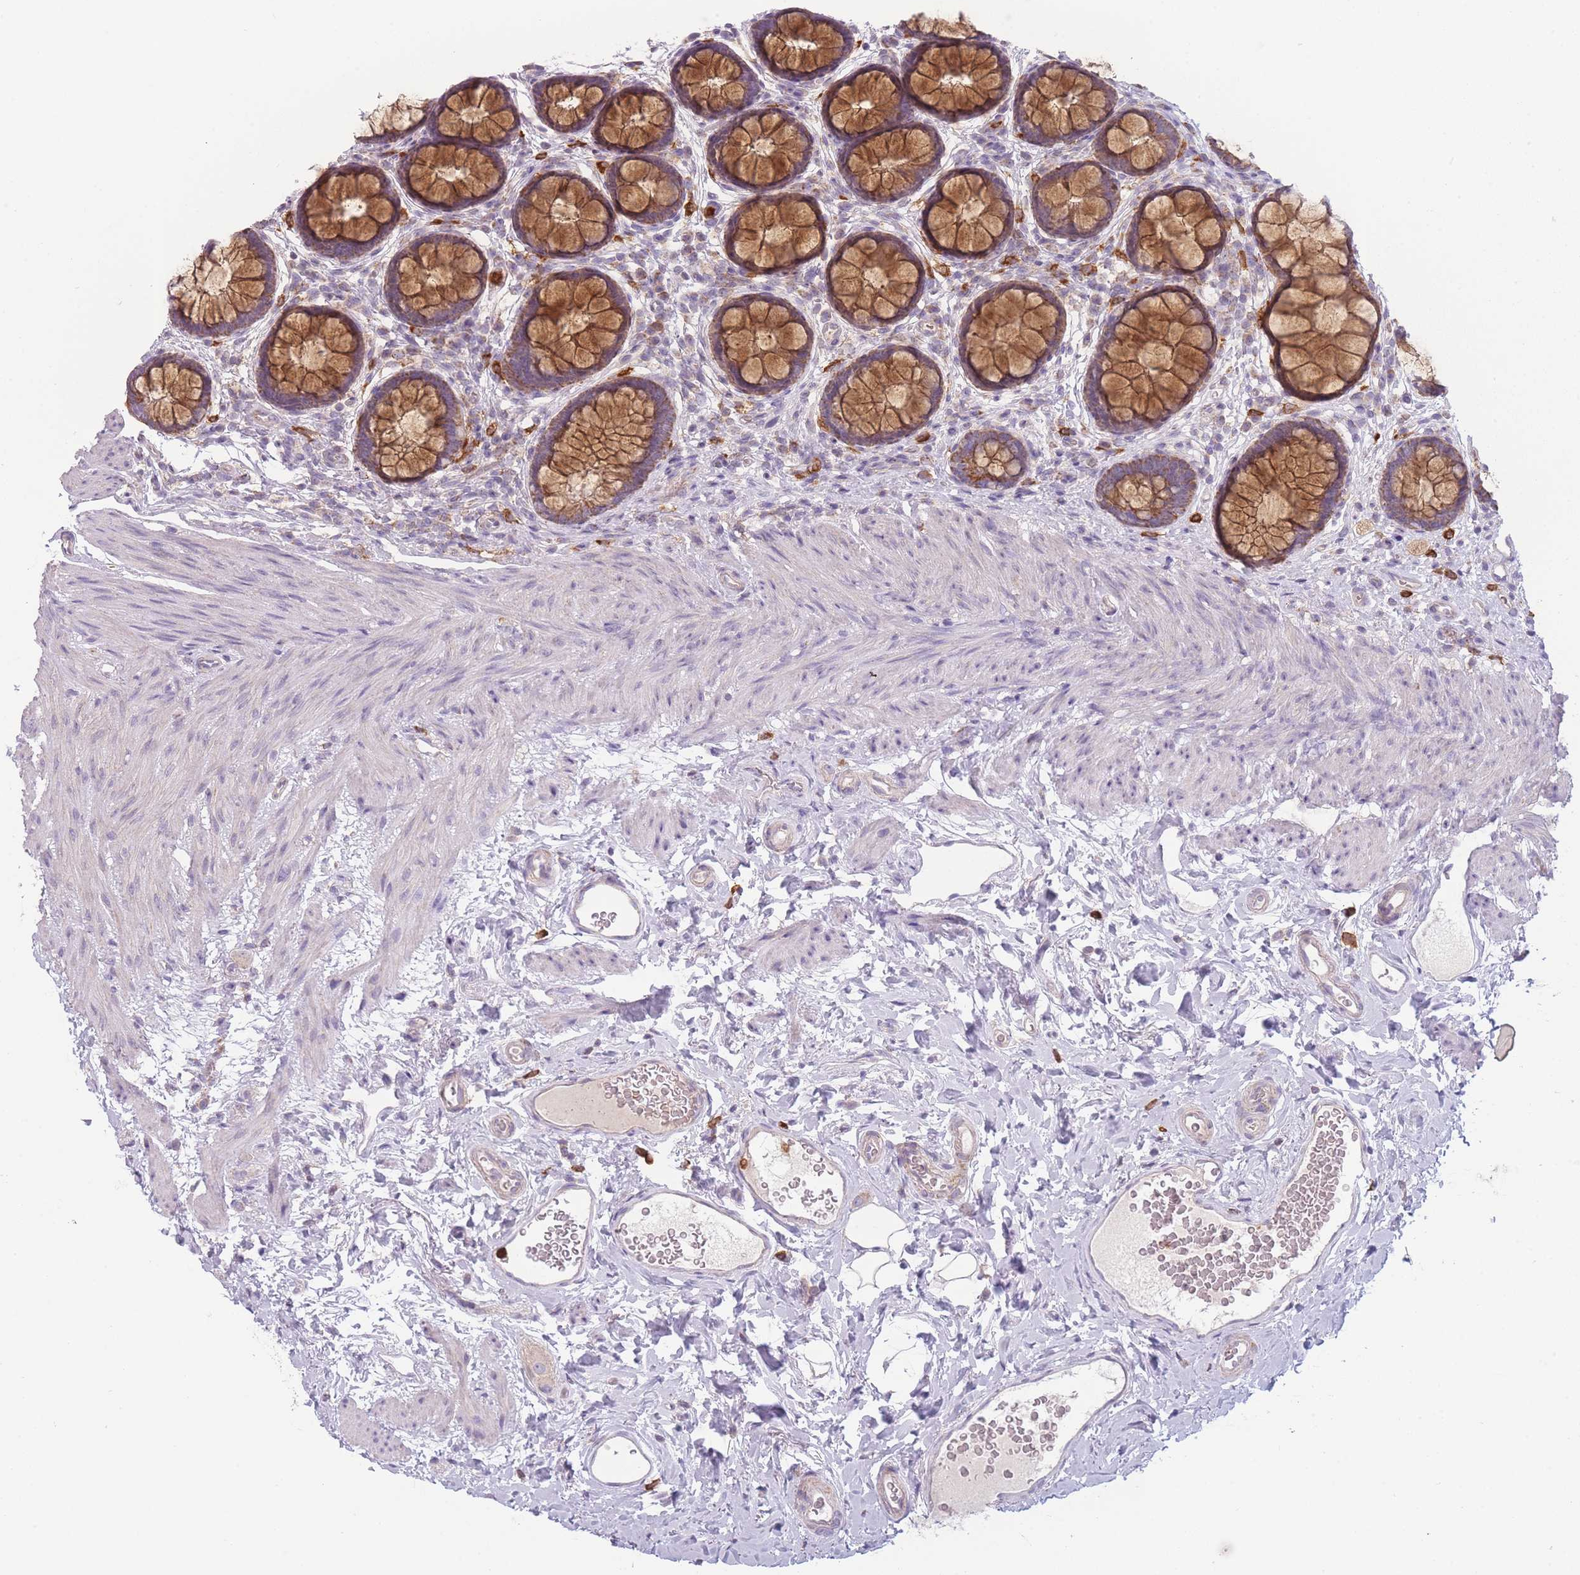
{"staining": {"intensity": "moderate", "quantity": ">75%", "location": "cytoplasmic/membranous"}, "tissue": "rectum", "cell_type": "Glandular cells", "image_type": "normal", "snomed": [{"axis": "morphology", "description": "Normal tissue, NOS"}, {"axis": "topography", "description": "Rectum"}, {"axis": "topography", "description": "Peripheral nerve tissue"}], "caption": "Moderate cytoplasmic/membranous protein staining is seen in approximately >75% of glandular cells in rectum.", "gene": "PRAM1", "patient": {"sex": "female", "age": 69}}